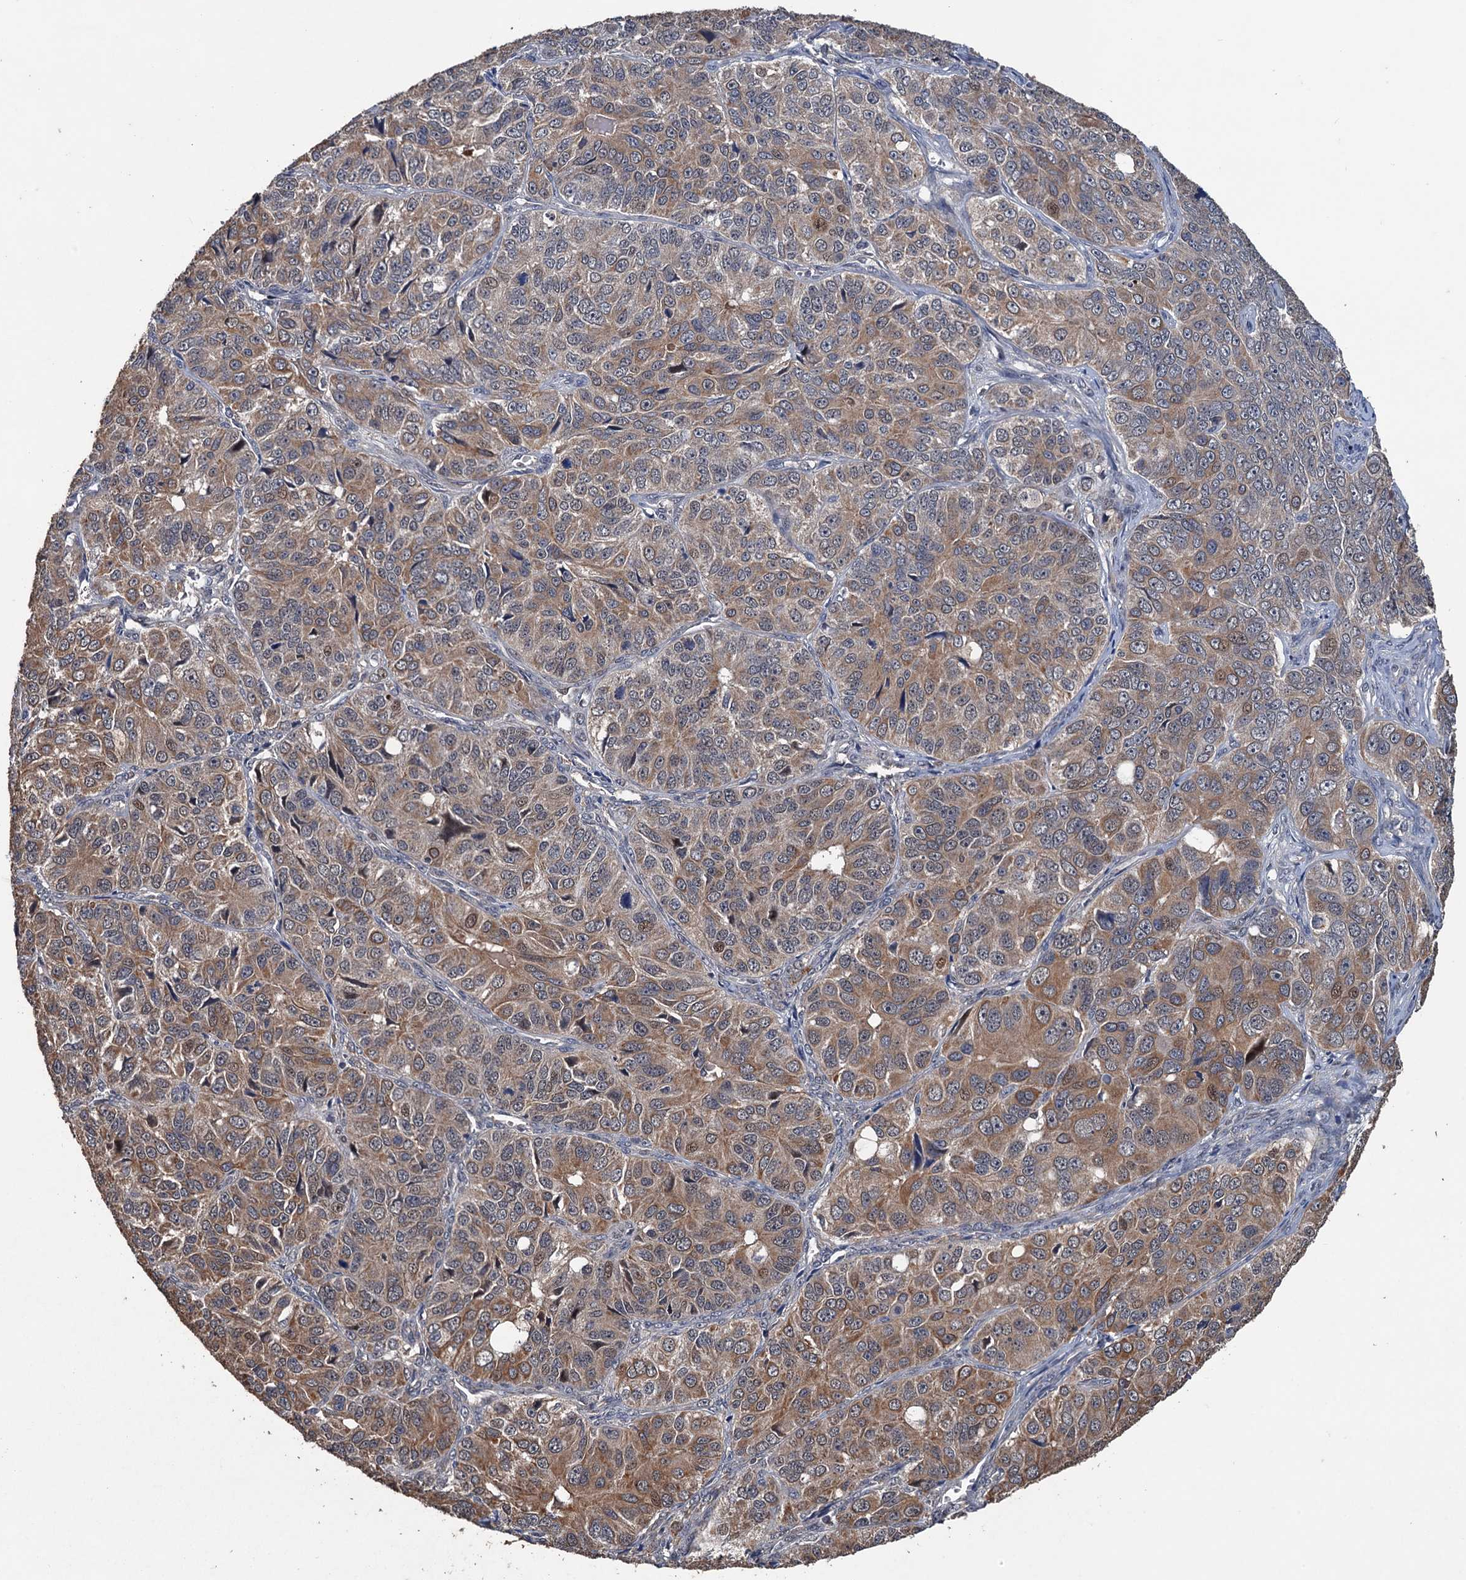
{"staining": {"intensity": "moderate", "quantity": "25%-75%", "location": "cytoplasmic/membranous,nuclear"}, "tissue": "ovarian cancer", "cell_type": "Tumor cells", "image_type": "cancer", "snomed": [{"axis": "morphology", "description": "Carcinoma, endometroid"}, {"axis": "topography", "description": "Ovary"}], "caption": "Ovarian cancer stained for a protein reveals moderate cytoplasmic/membranous and nuclear positivity in tumor cells. The protein of interest is stained brown, and the nuclei are stained in blue (DAB (3,3'-diaminobenzidine) IHC with brightfield microscopy, high magnification).", "gene": "ZNF438", "patient": {"sex": "female", "age": 51}}